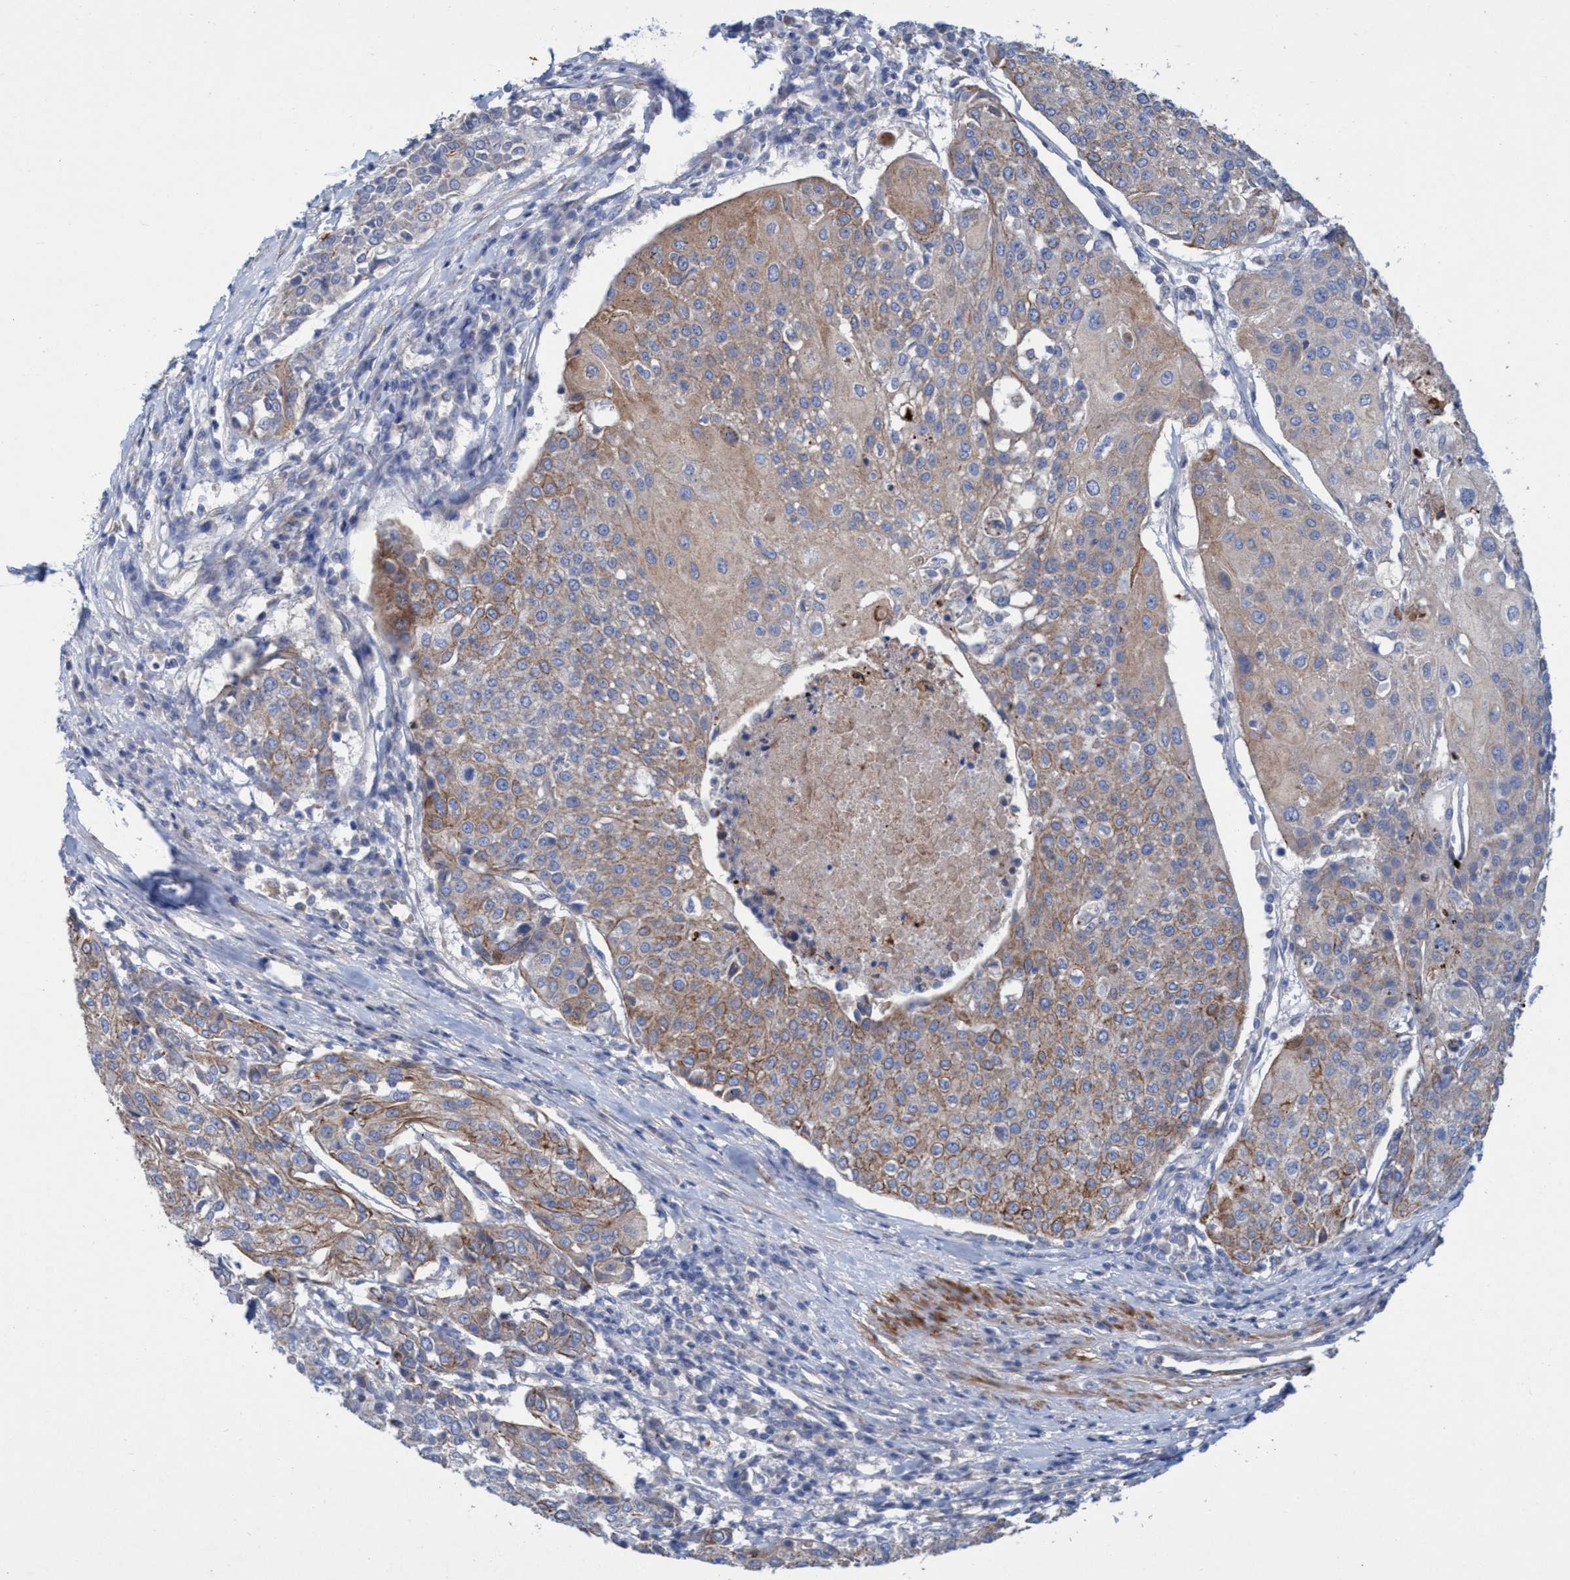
{"staining": {"intensity": "moderate", "quantity": "<25%", "location": "cytoplasmic/membranous"}, "tissue": "urothelial cancer", "cell_type": "Tumor cells", "image_type": "cancer", "snomed": [{"axis": "morphology", "description": "Urothelial carcinoma, High grade"}, {"axis": "topography", "description": "Urinary bladder"}], "caption": "DAB immunohistochemical staining of high-grade urothelial carcinoma shows moderate cytoplasmic/membranous protein staining in approximately <25% of tumor cells.", "gene": "GULP1", "patient": {"sex": "female", "age": 85}}